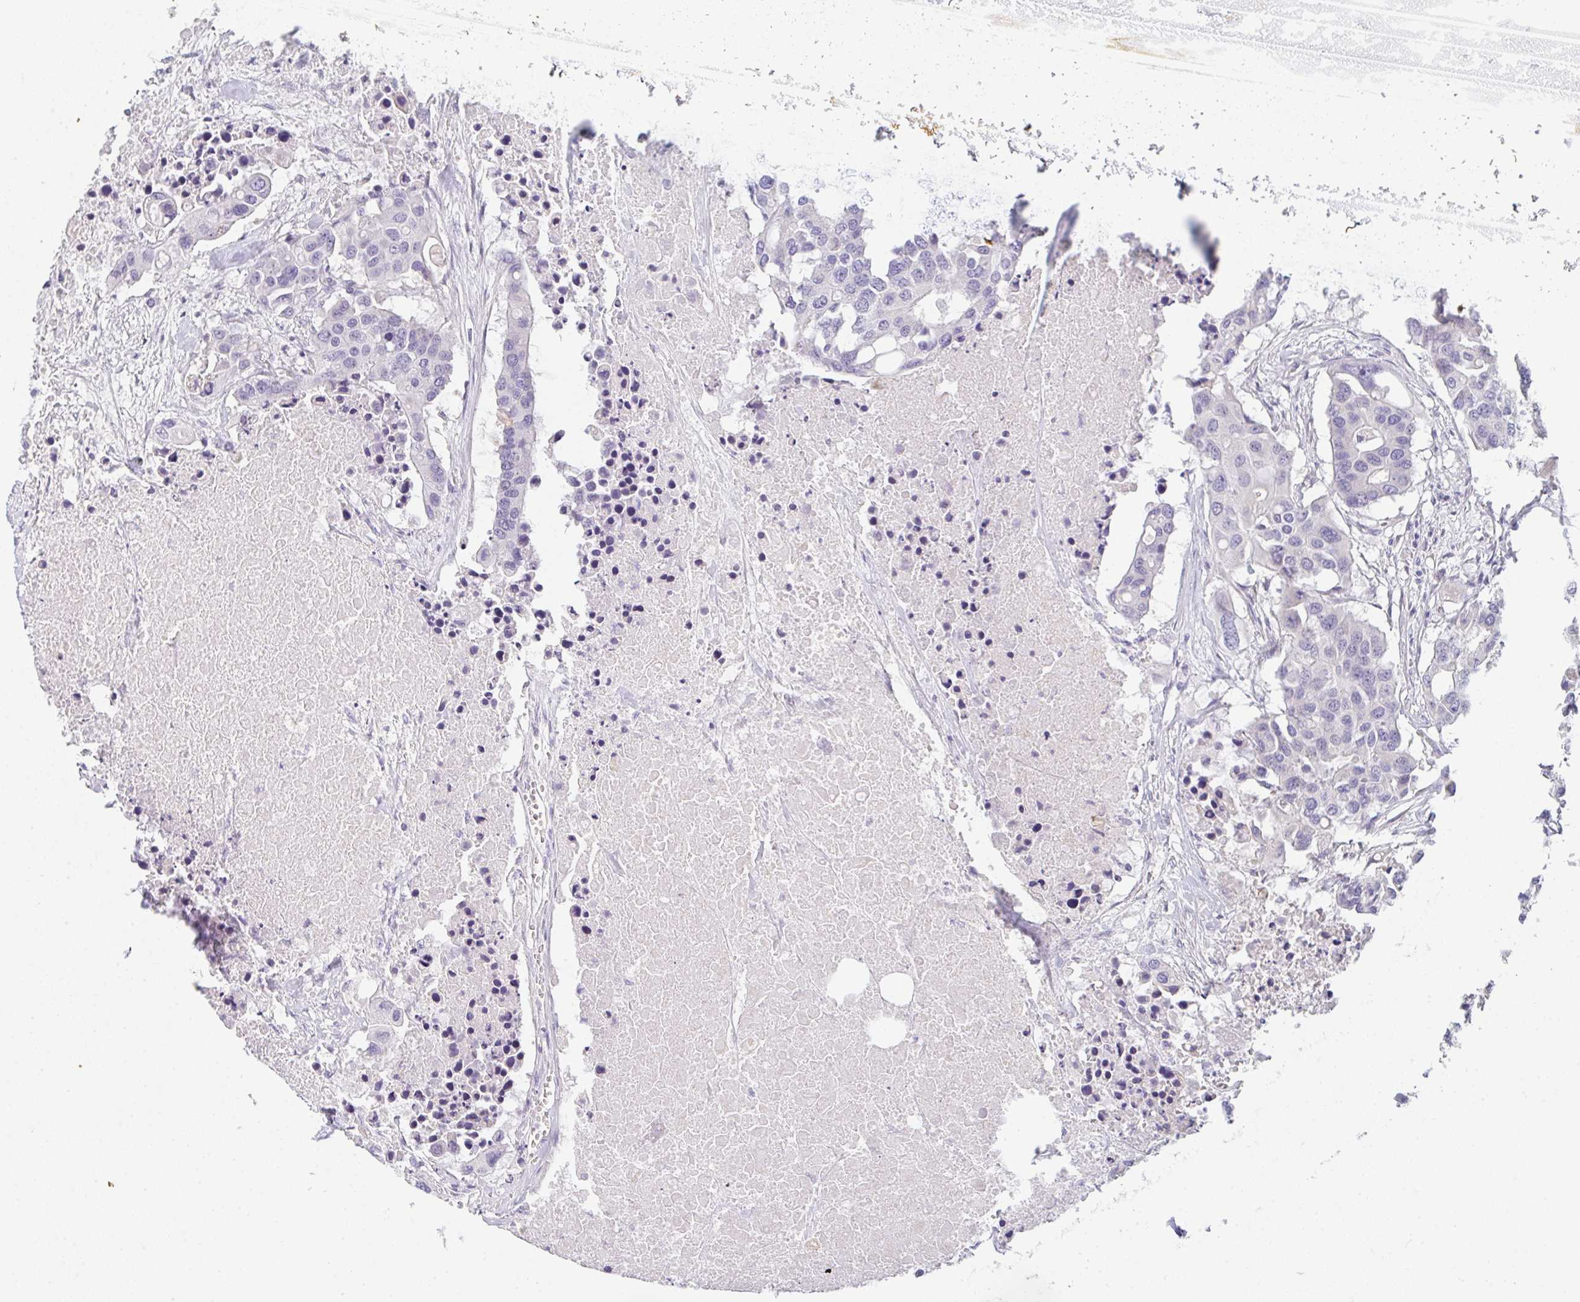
{"staining": {"intensity": "negative", "quantity": "none", "location": "none"}, "tissue": "colorectal cancer", "cell_type": "Tumor cells", "image_type": "cancer", "snomed": [{"axis": "morphology", "description": "Adenocarcinoma, NOS"}, {"axis": "topography", "description": "Colon"}], "caption": "Colorectal cancer (adenocarcinoma) was stained to show a protein in brown. There is no significant staining in tumor cells.", "gene": "CACNA1S", "patient": {"sex": "male", "age": 77}}